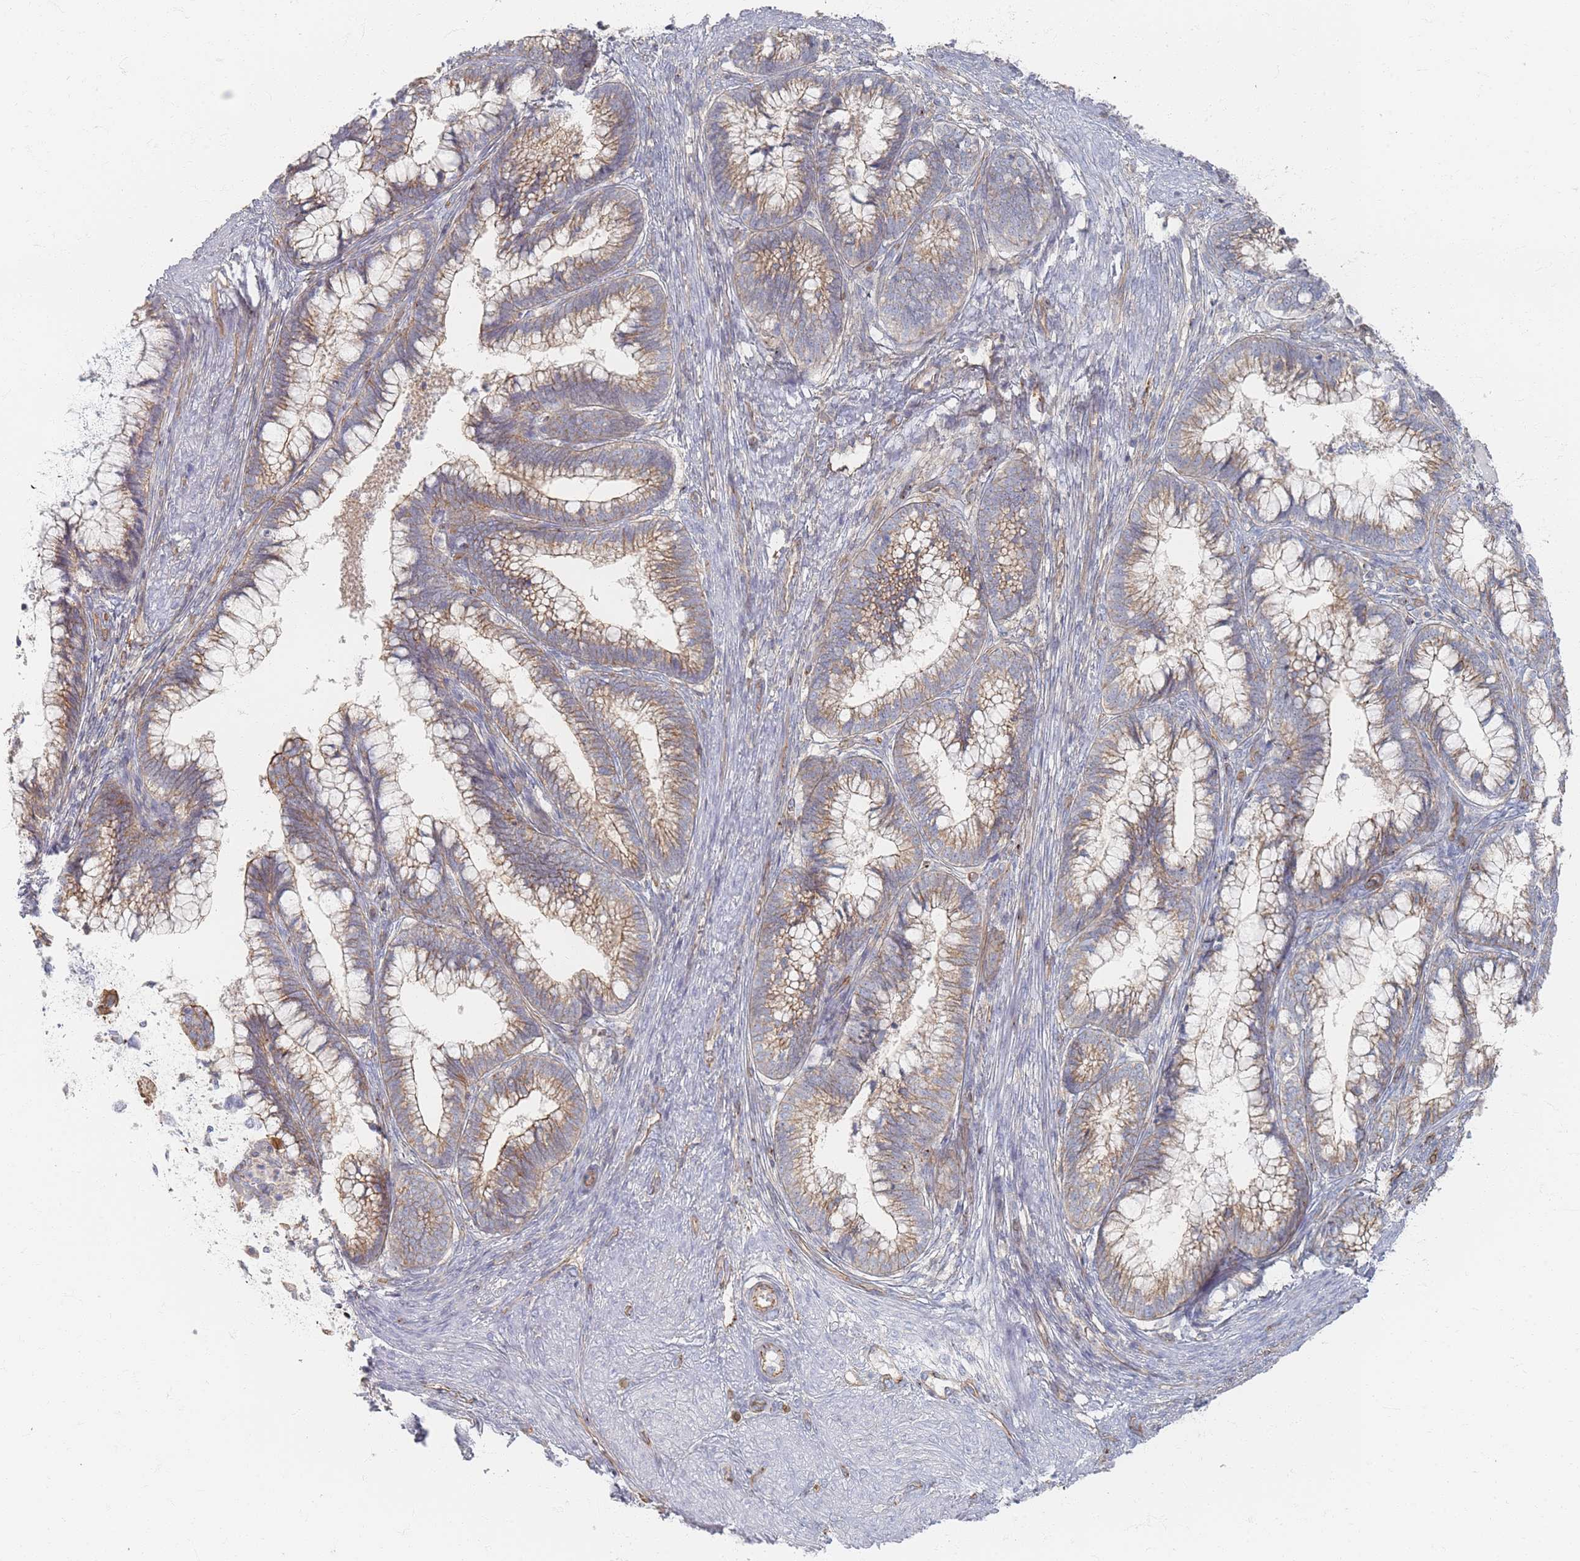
{"staining": {"intensity": "weak", "quantity": ">75%", "location": "cytoplasmic/membranous"}, "tissue": "cervical cancer", "cell_type": "Tumor cells", "image_type": "cancer", "snomed": [{"axis": "morphology", "description": "Adenocarcinoma, NOS"}, {"axis": "topography", "description": "Cervix"}], "caption": "Adenocarcinoma (cervical) stained for a protein reveals weak cytoplasmic/membranous positivity in tumor cells.", "gene": "GNB1", "patient": {"sex": "female", "age": 44}}